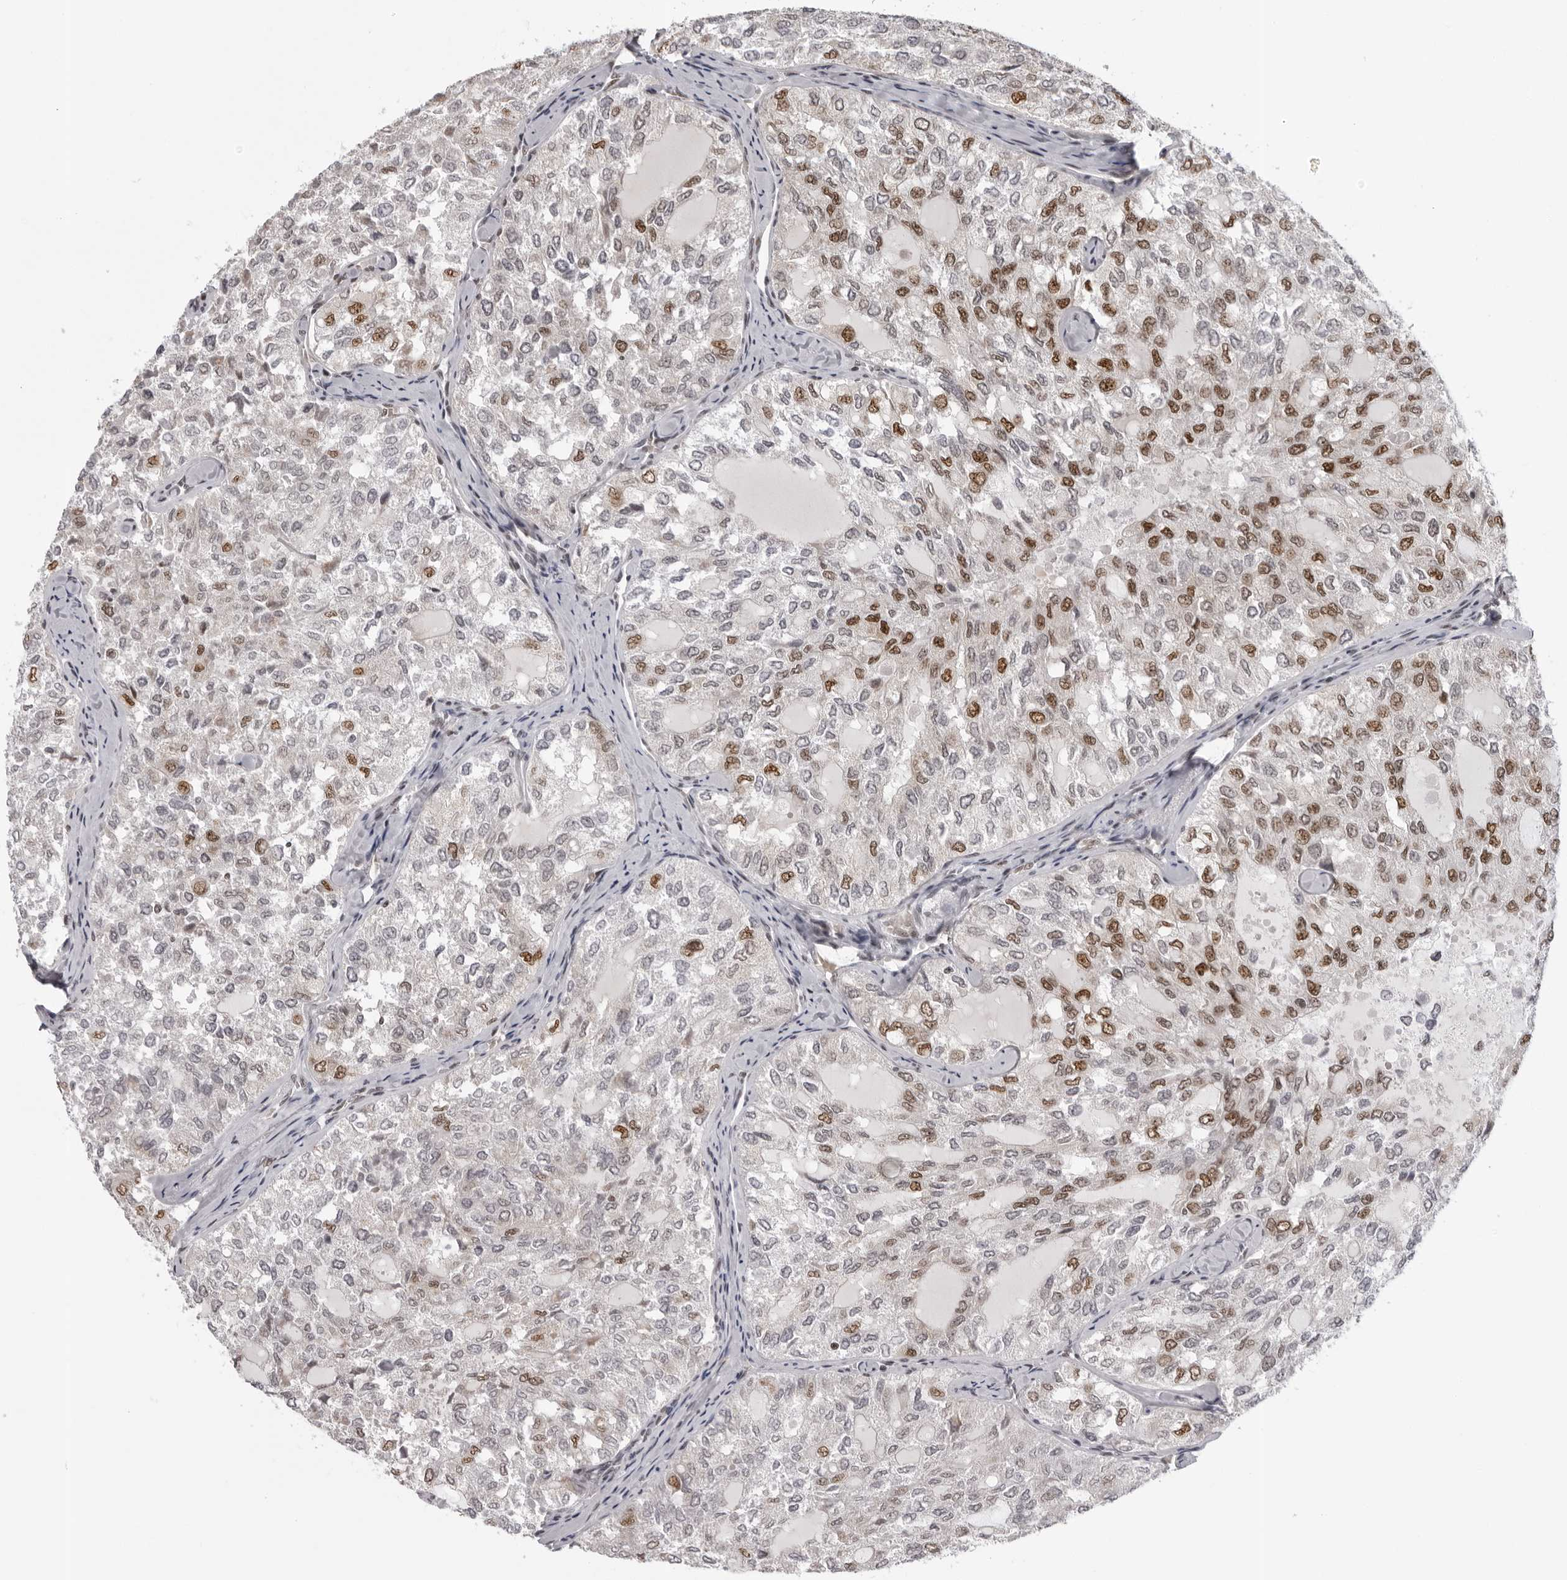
{"staining": {"intensity": "moderate", "quantity": ">75%", "location": "nuclear"}, "tissue": "thyroid cancer", "cell_type": "Tumor cells", "image_type": "cancer", "snomed": [{"axis": "morphology", "description": "Follicular adenoma carcinoma, NOS"}, {"axis": "topography", "description": "Thyroid gland"}], "caption": "Immunohistochemistry of human thyroid follicular adenoma carcinoma exhibits medium levels of moderate nuclear staining in about >75% of tumor cells.", "gene": "HEXIM2", "patient": {"sex": "male", "age": 75}}